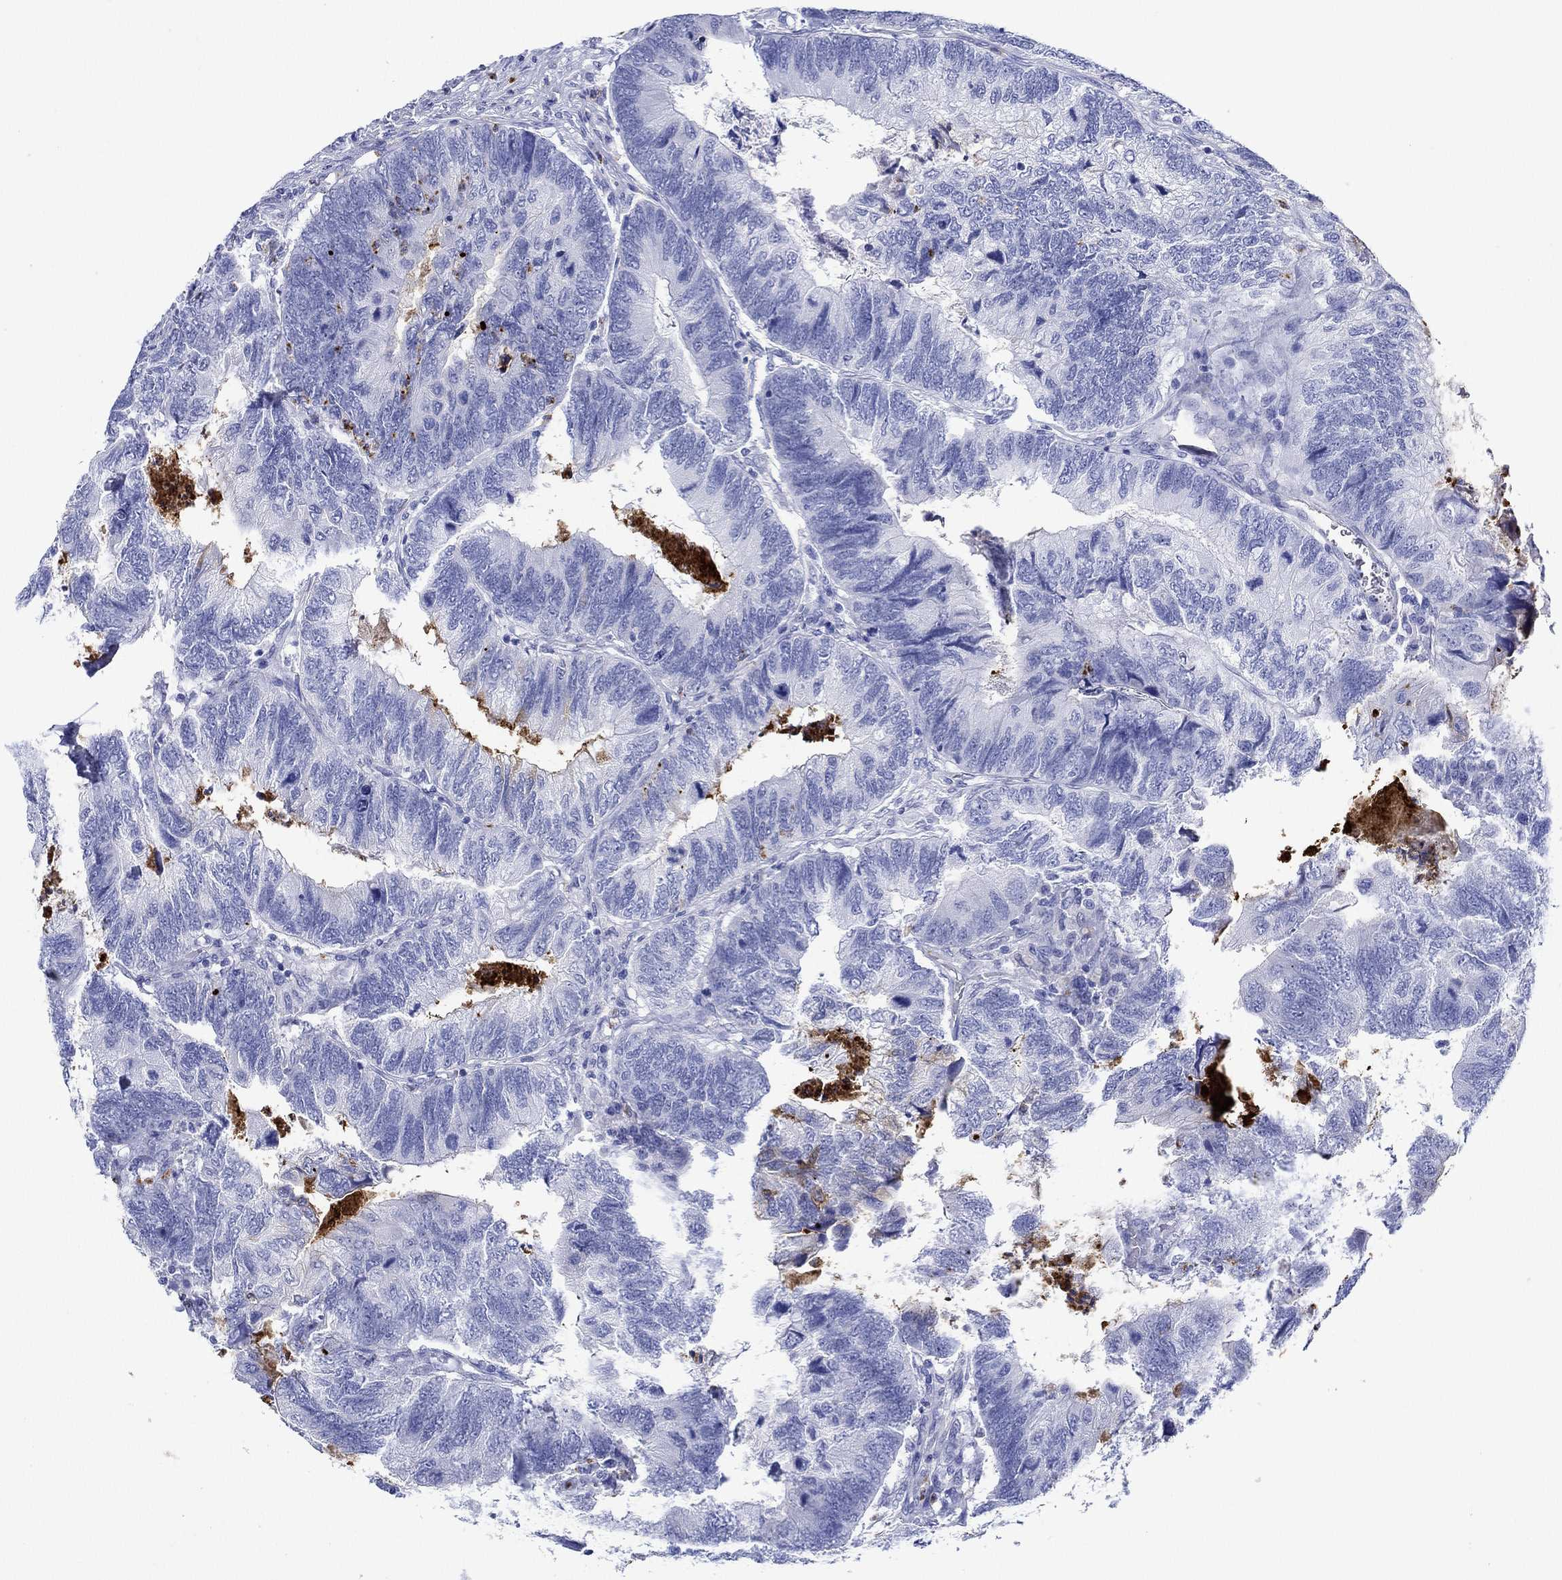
{"staining": {"intensity": "negative", "quantity": "none", "location": "none"}, "tissue": "colorectal cancer", "cell_type": "Tumor cells", "image_type": "cancer", "snomed": [{"axis": "morphology", "description": "Adenocarcinoma, NOS"}, {"axis": "topography", "description": "Colon"}], "caption": "High magnification brightfield microscopy of colorectal adenocarcinoma stained with DAB (3,3'-diaminobenzidine) (brown) and counterstained with hematoxylin (blue): tumor cells show no significant positivity.", "gene": "EPX", "patient": {"sex": "female", "age": 67}}